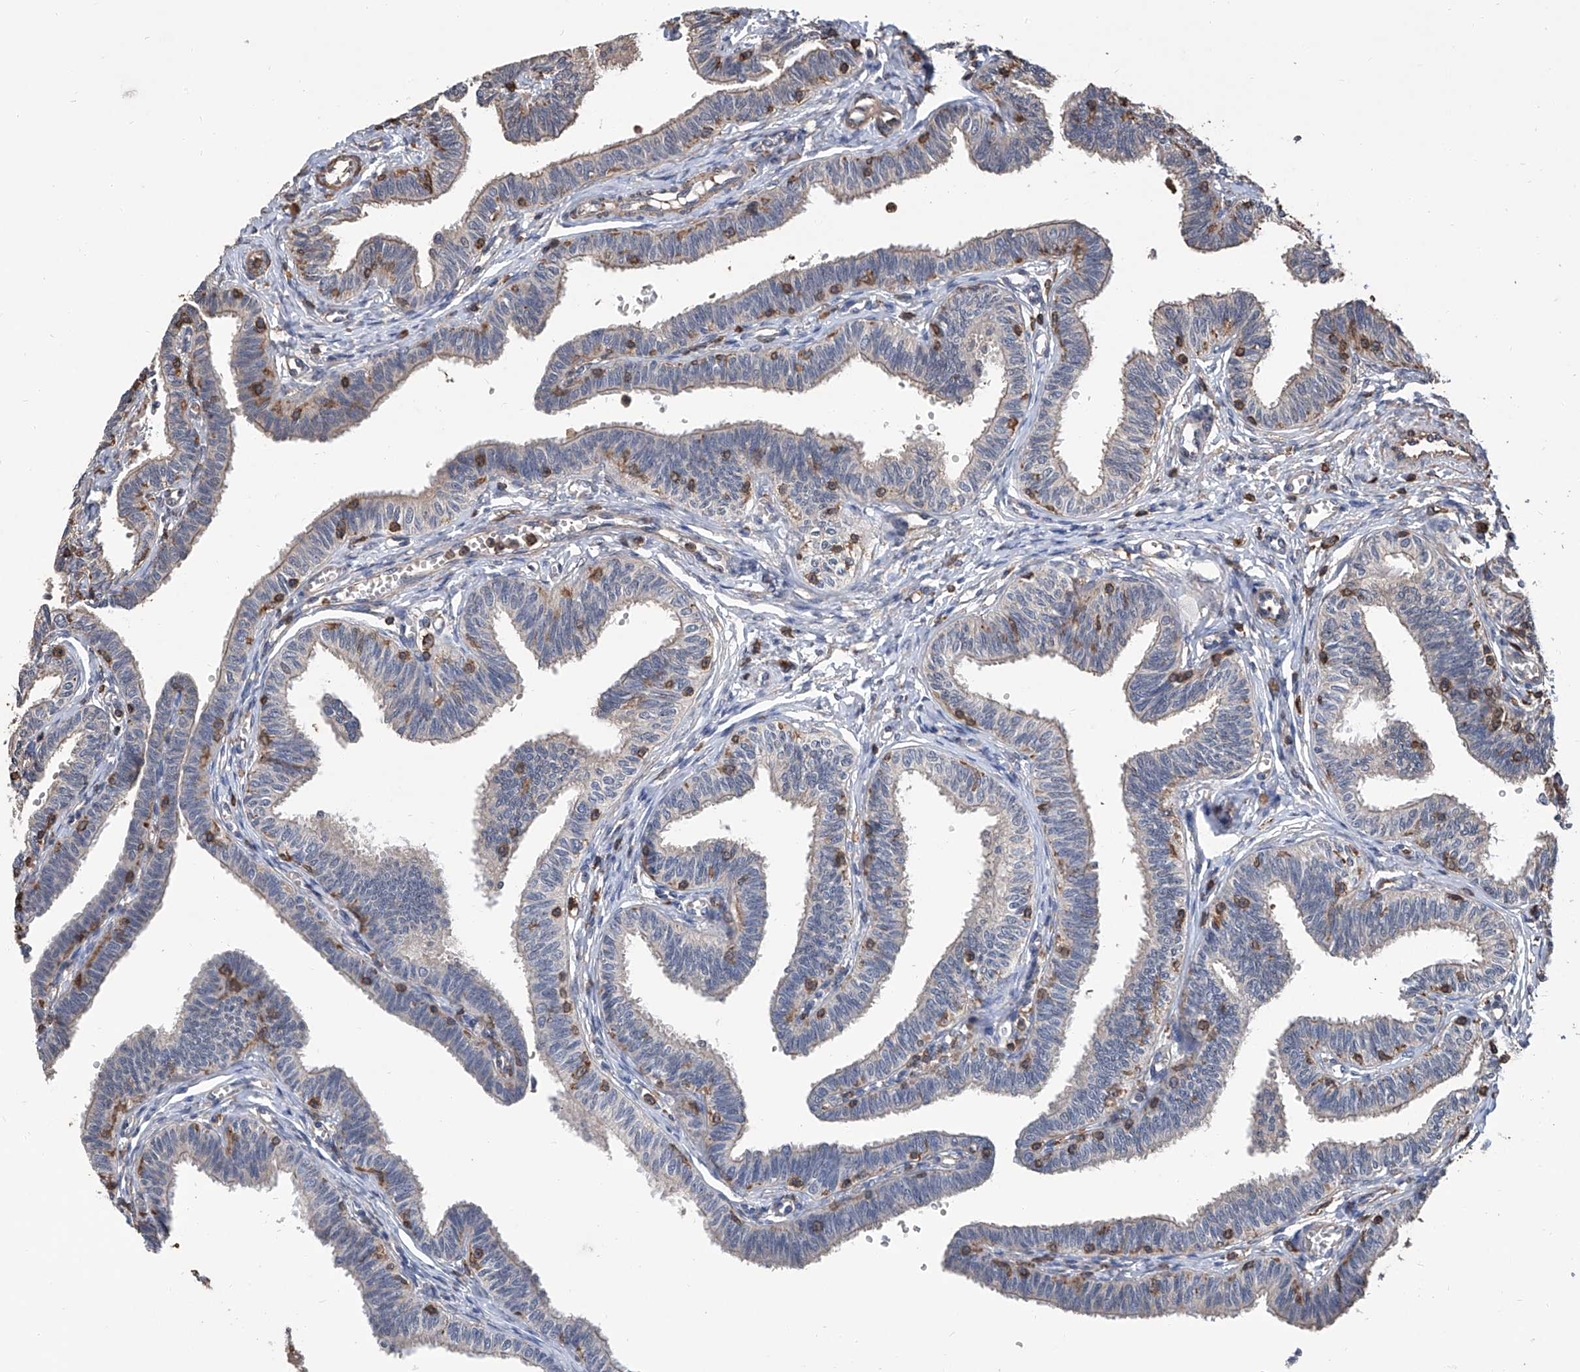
{"staining": {"intensity": "negative", "quantity": "none", "location": "none"}, "tissue": "fallopian tube", "cell_type": "Glandular cells", "image_type": "normal", "snomed": [{"axis": "morphology", "description": "Normal tissue, NOS"}, {"axis": "topography", "description": "Fallopian tube"}, {"axis": "topography", "description": "Ovary"}], "caption": "Immunohistochemistry (IHC) micrograph of benign fallopian tube: fallopian tube stained with DAB displays no significant protein positivity in glandular cells.", "gene": "GPT", "patient": {"sex": "female", "age": 23}}